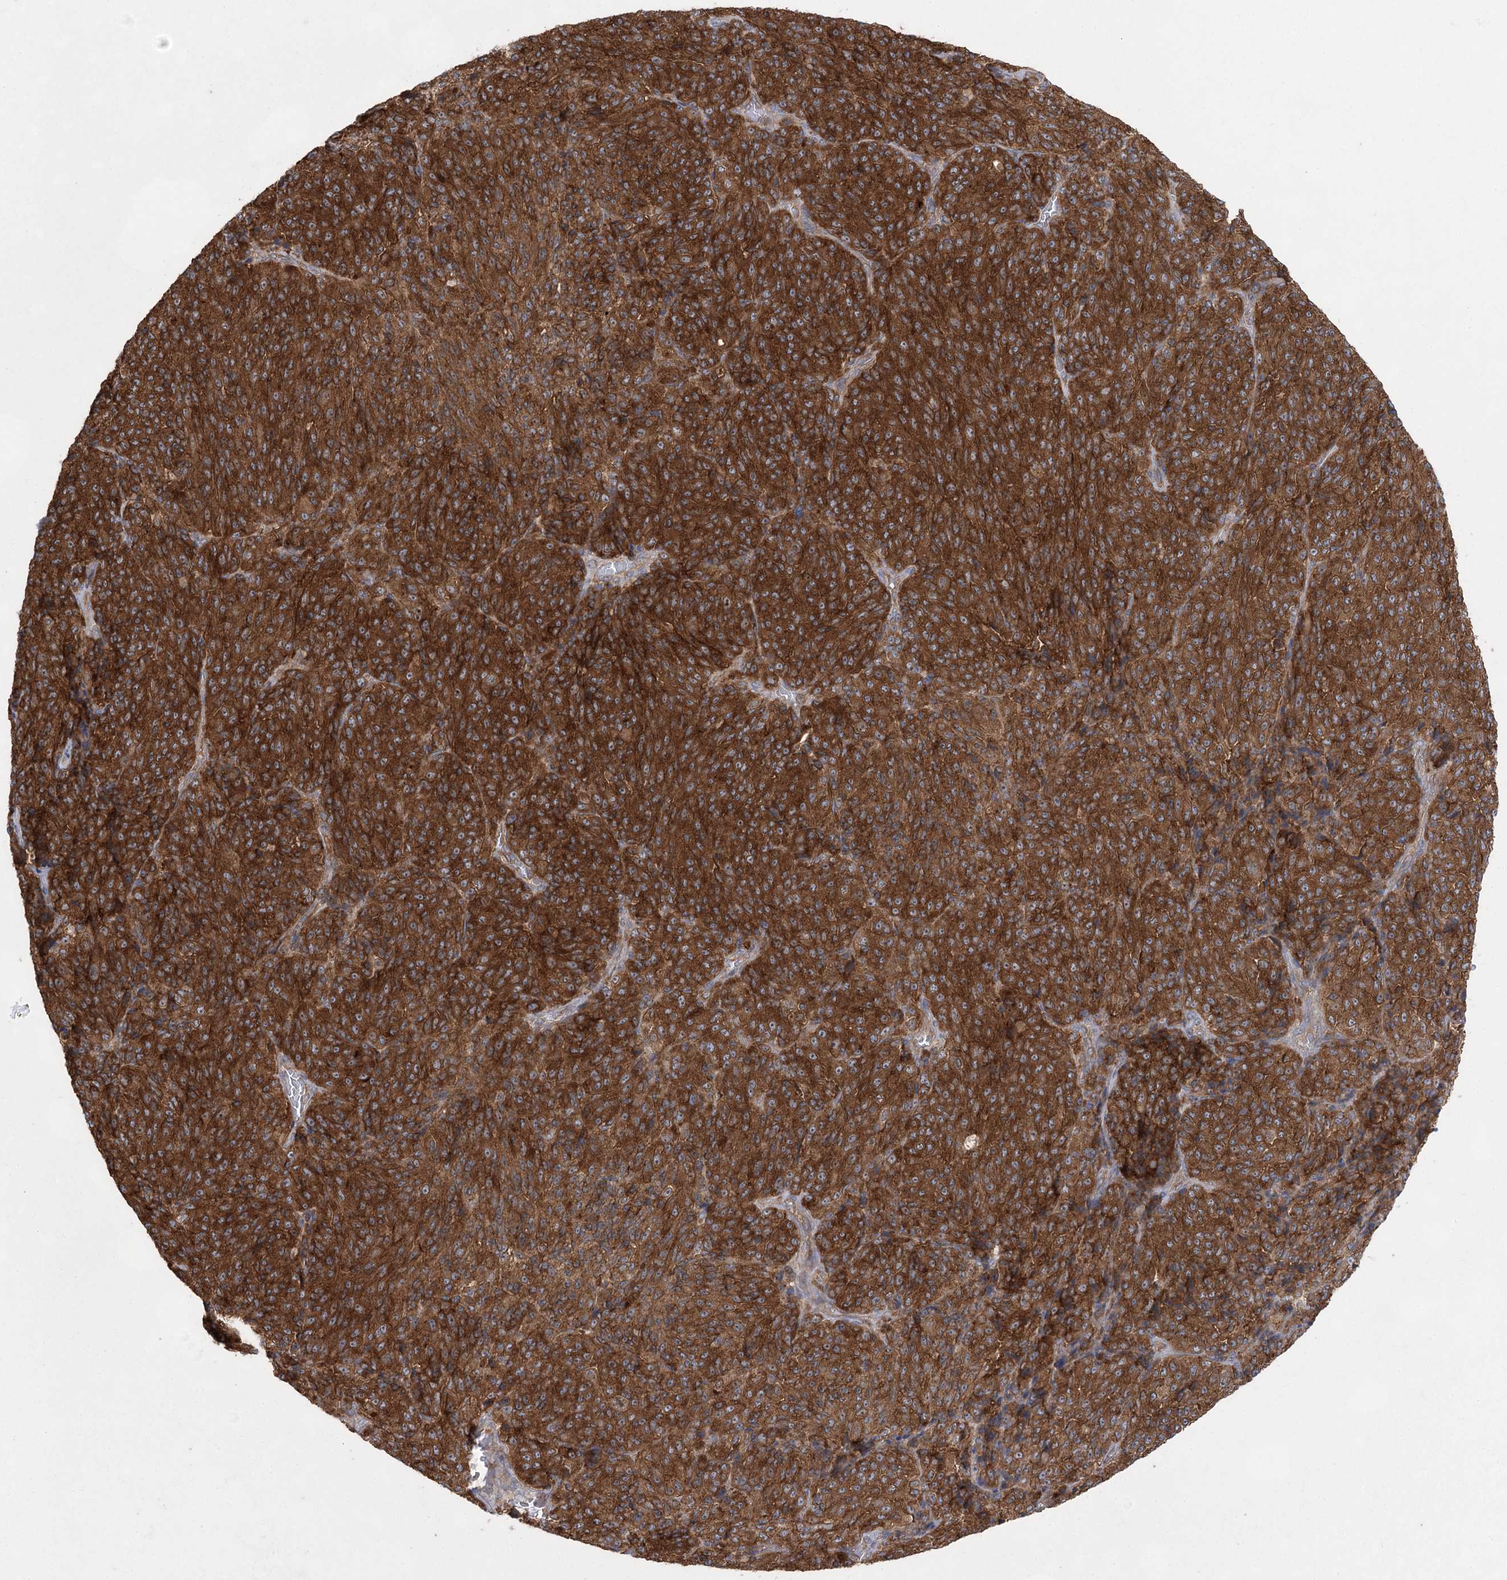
{"staining": {"intensity": "strong", "quantity": ">75%", "location": "cytoplasmic/membranous"}, "tissue": "melanoma", "cell_type": "Tumor cells", "image_type": "cancer", "snomed": [{"axis": "morphology", "description": "Malignant melanoma, Metastatic site"}, {"axis": "topography", "description": "Brain"}], "caption": "Immunohistochemical staining of melanoma shows strong cytoplasmic/membranous protein expression in approximately >75% of tumor cells.", "gene": "EIF3A", "patient": {"sex": "female", "age": 56}}